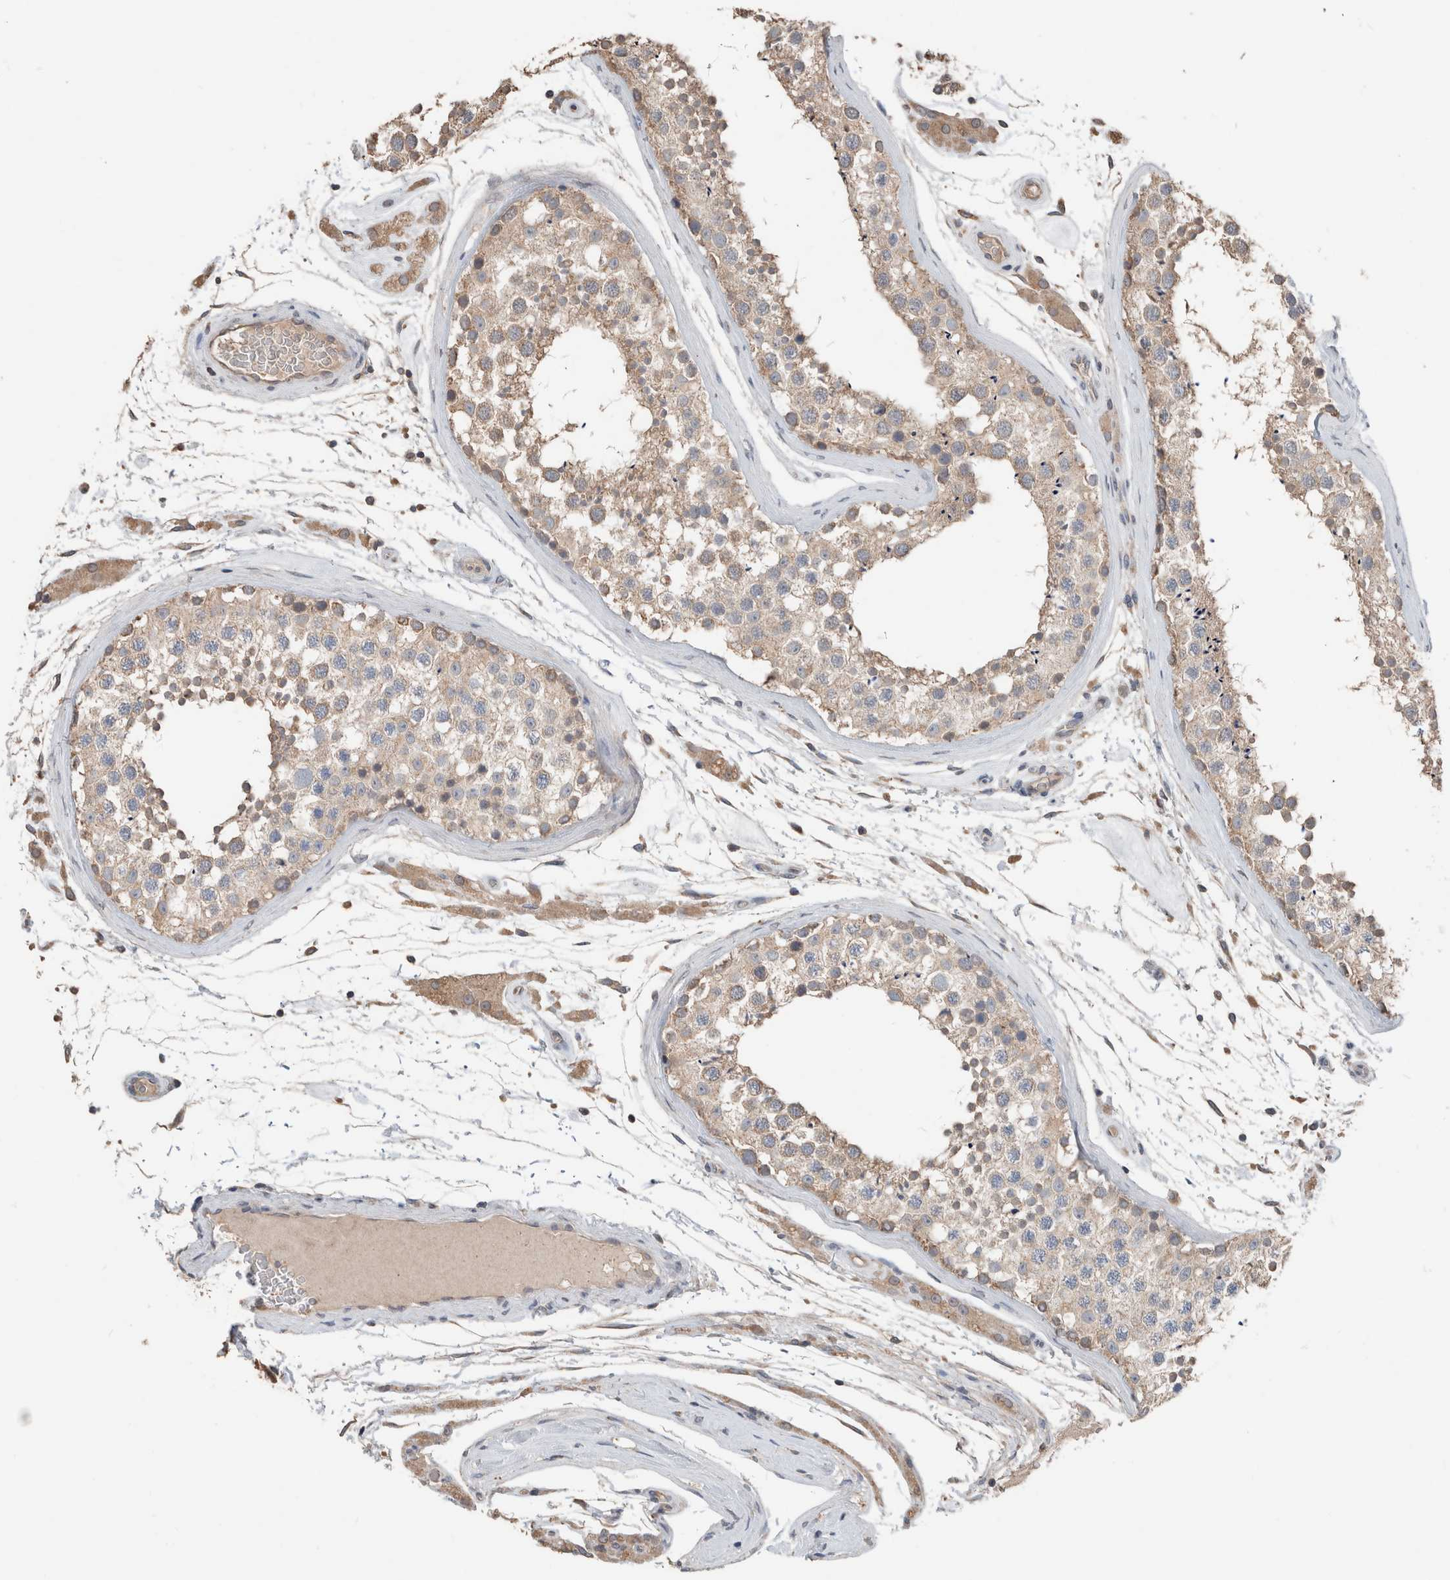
{"staining": {"intensity": "weak", "quantity": "25%-75%", "location": "cytoplasmic/membranous"}, "tissue": "testis", "cell_type": "Cells in seminiferous ducts", "image_type": "normal", "snomed": [{"axis": "morphology", "description": "Normal tissue, NOS"}, {"axis": "topography", "description": "Testis"}], "caption": "Testis was stained to show a protein in brown. There is low levels of weak cytoplasmic/membranous expression in approximately 25%-75% of cells in seminiferous ducts. The staining is performed using DAB (3,3'-diaminobenzidine) brown chromogen to label protein expression. The nuclei are counter-stained blue using hematoxylin.", "gene": "ERAP2", "patient": {"sex": "male", "age": 46}}